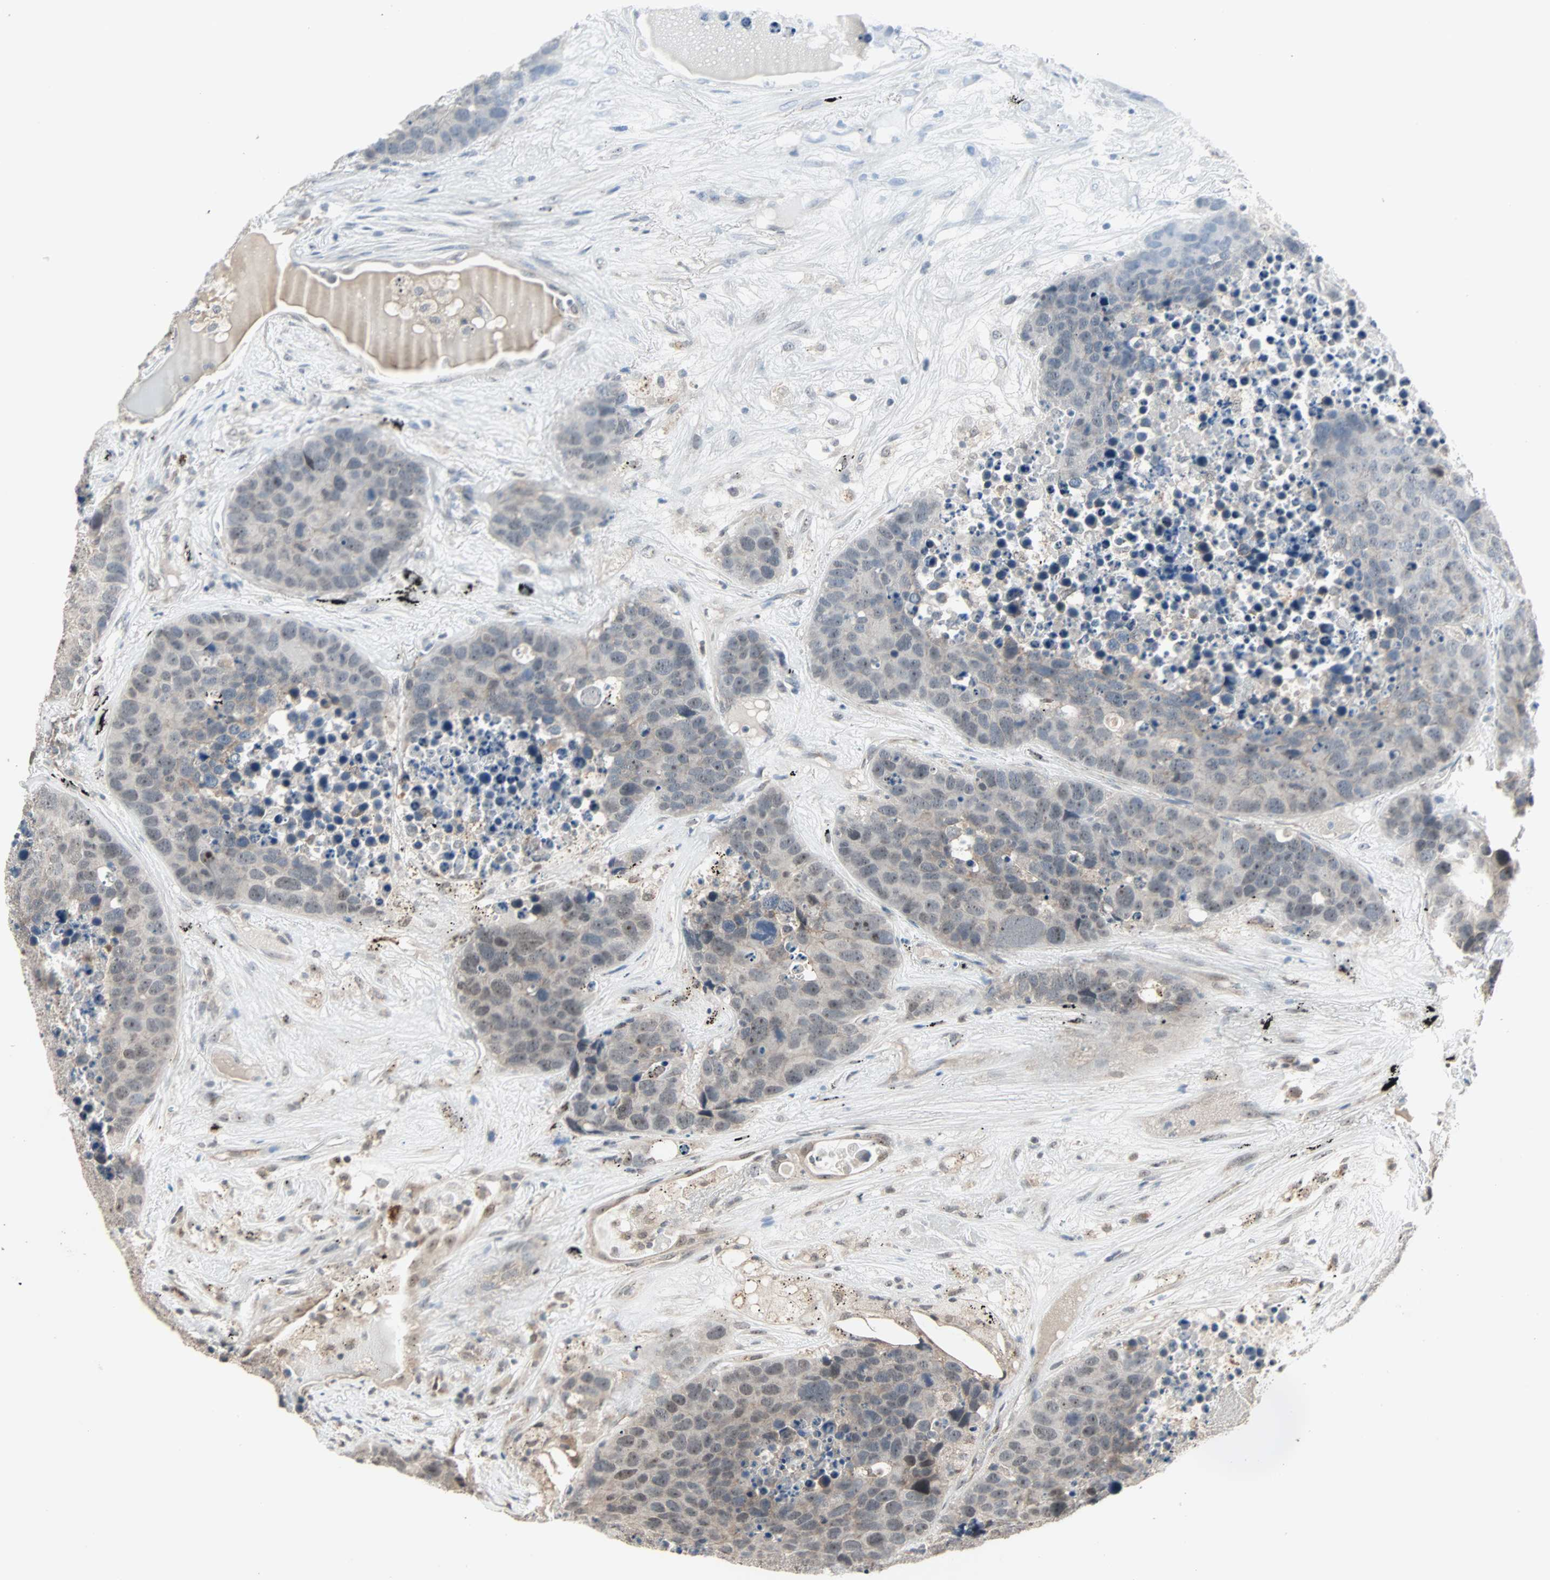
{"staining": {"intensity": "weak", "quantity": ">75%", "location": "cytoplasmic/membranous,nuclear"}, "tissue": "carcinoid", "cell_type": "Tumor cells", "image_type": "cancer", "snomed": [{"axis": "morphology", "description": "Carcinoid, malignant, NOS"}, {"axis": "topography", "description": "Lung"}], "caption": "Immunohistochemical staining of human carcinoid exhibits weak cytoplasmic/membranous and nuclear protein staining in approximately >75% of tumor cells. (IHC, brightfield microscopy, high magnification).", "gene": "KDM4A", "patient": {"sex": "male", "age": 60}}